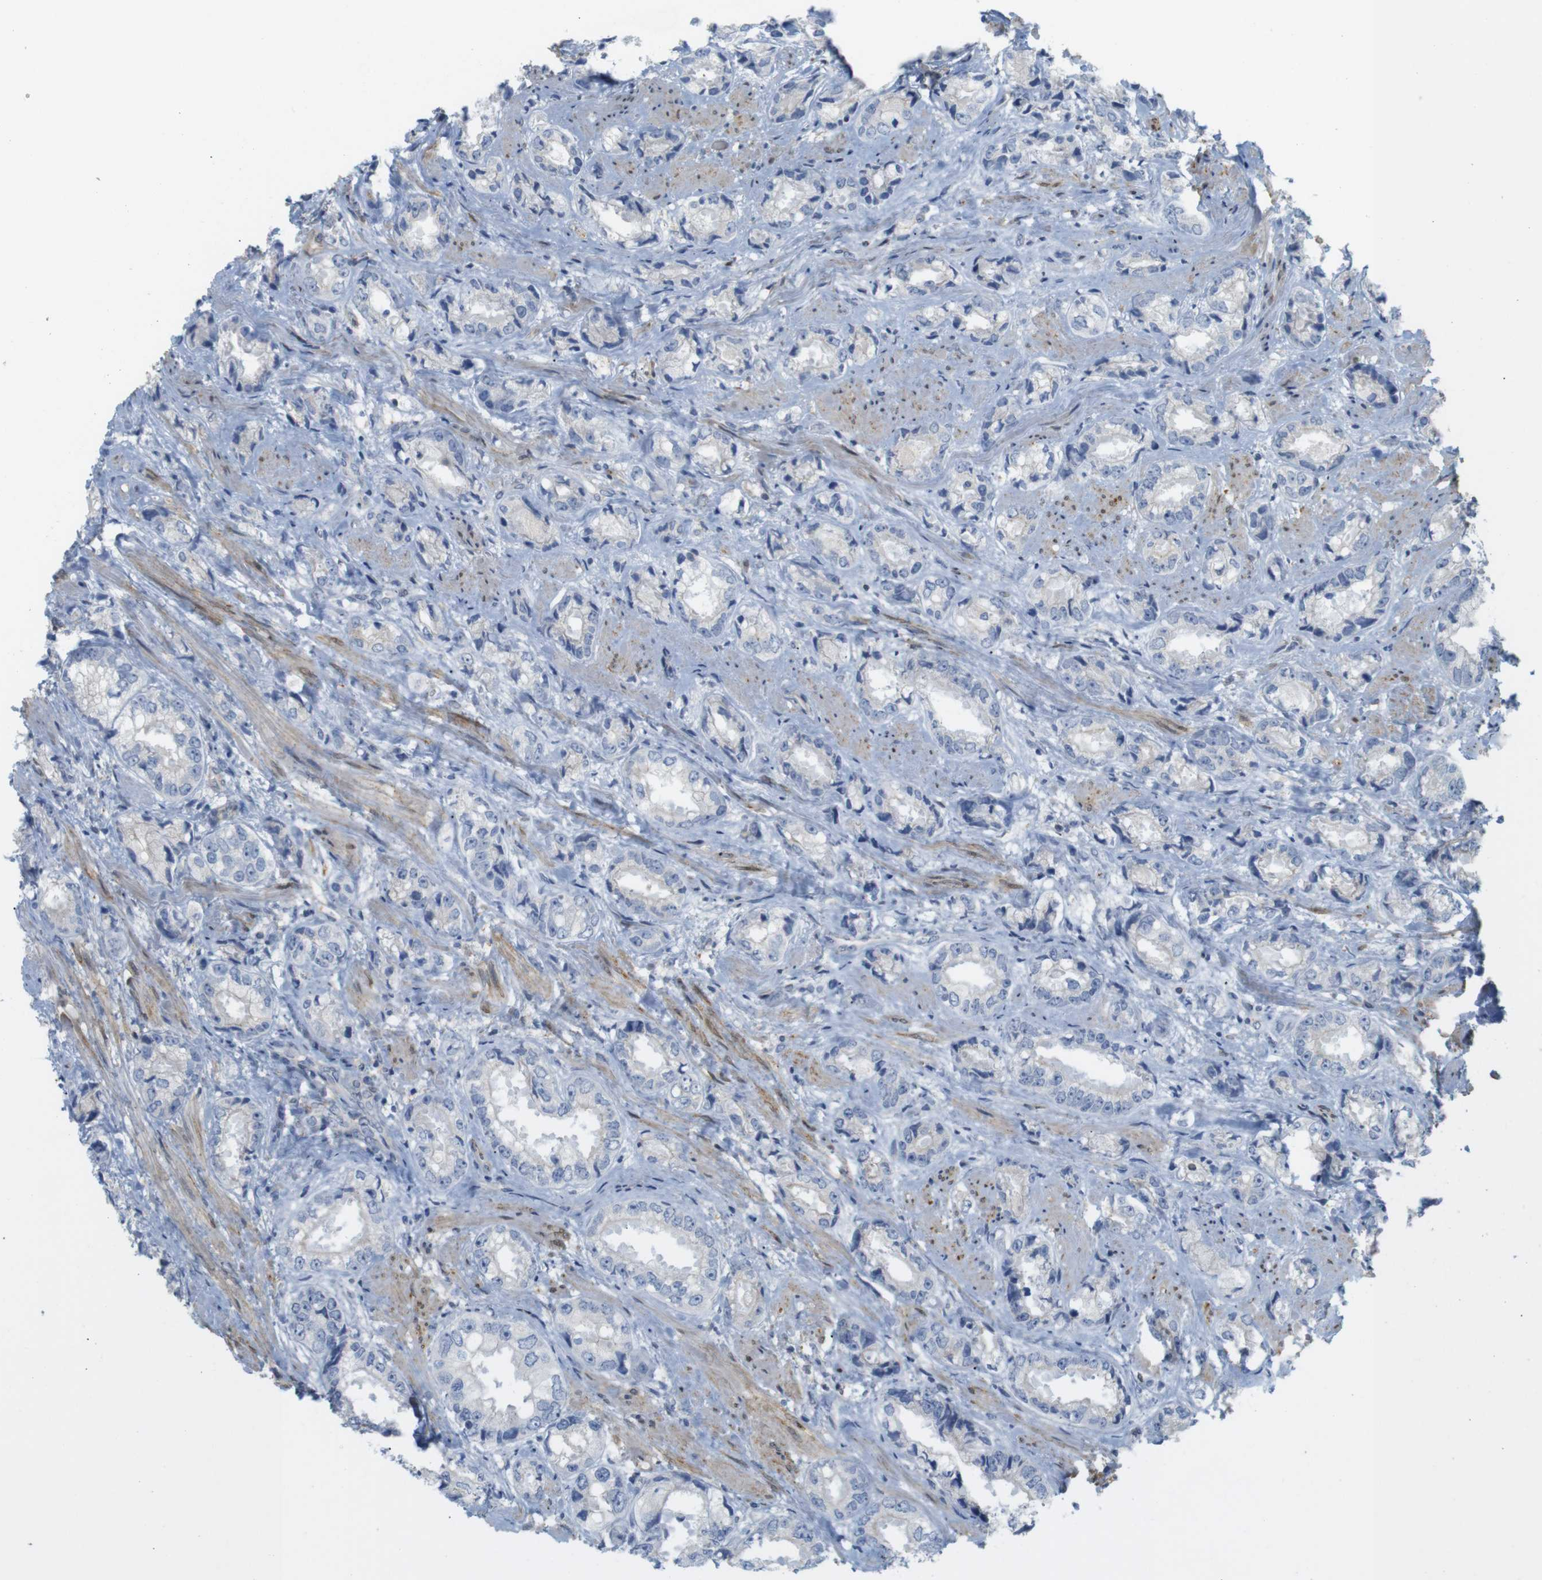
{"staining": {"intensity": "negative", "quantity": "none", "location": "none"}, "tissue": "prostate cancer", "cell_type": "Tumor cells", "image_type": "cancer", "snomed": [{"axis": "morphology", "description": "Adenocarcinoma, High grade"}, {"axis": "topography", "description": "Prostate"}], "caption": "Photomicrograph shows no protein expression in tumor cells of prostate cancer tissue. The staining is performed using DAB brown chromogen with nuclei counter-stained in using hematoxylin.", "gene": "ITPR1", "patient": {"sex": "male", "age": 61}}